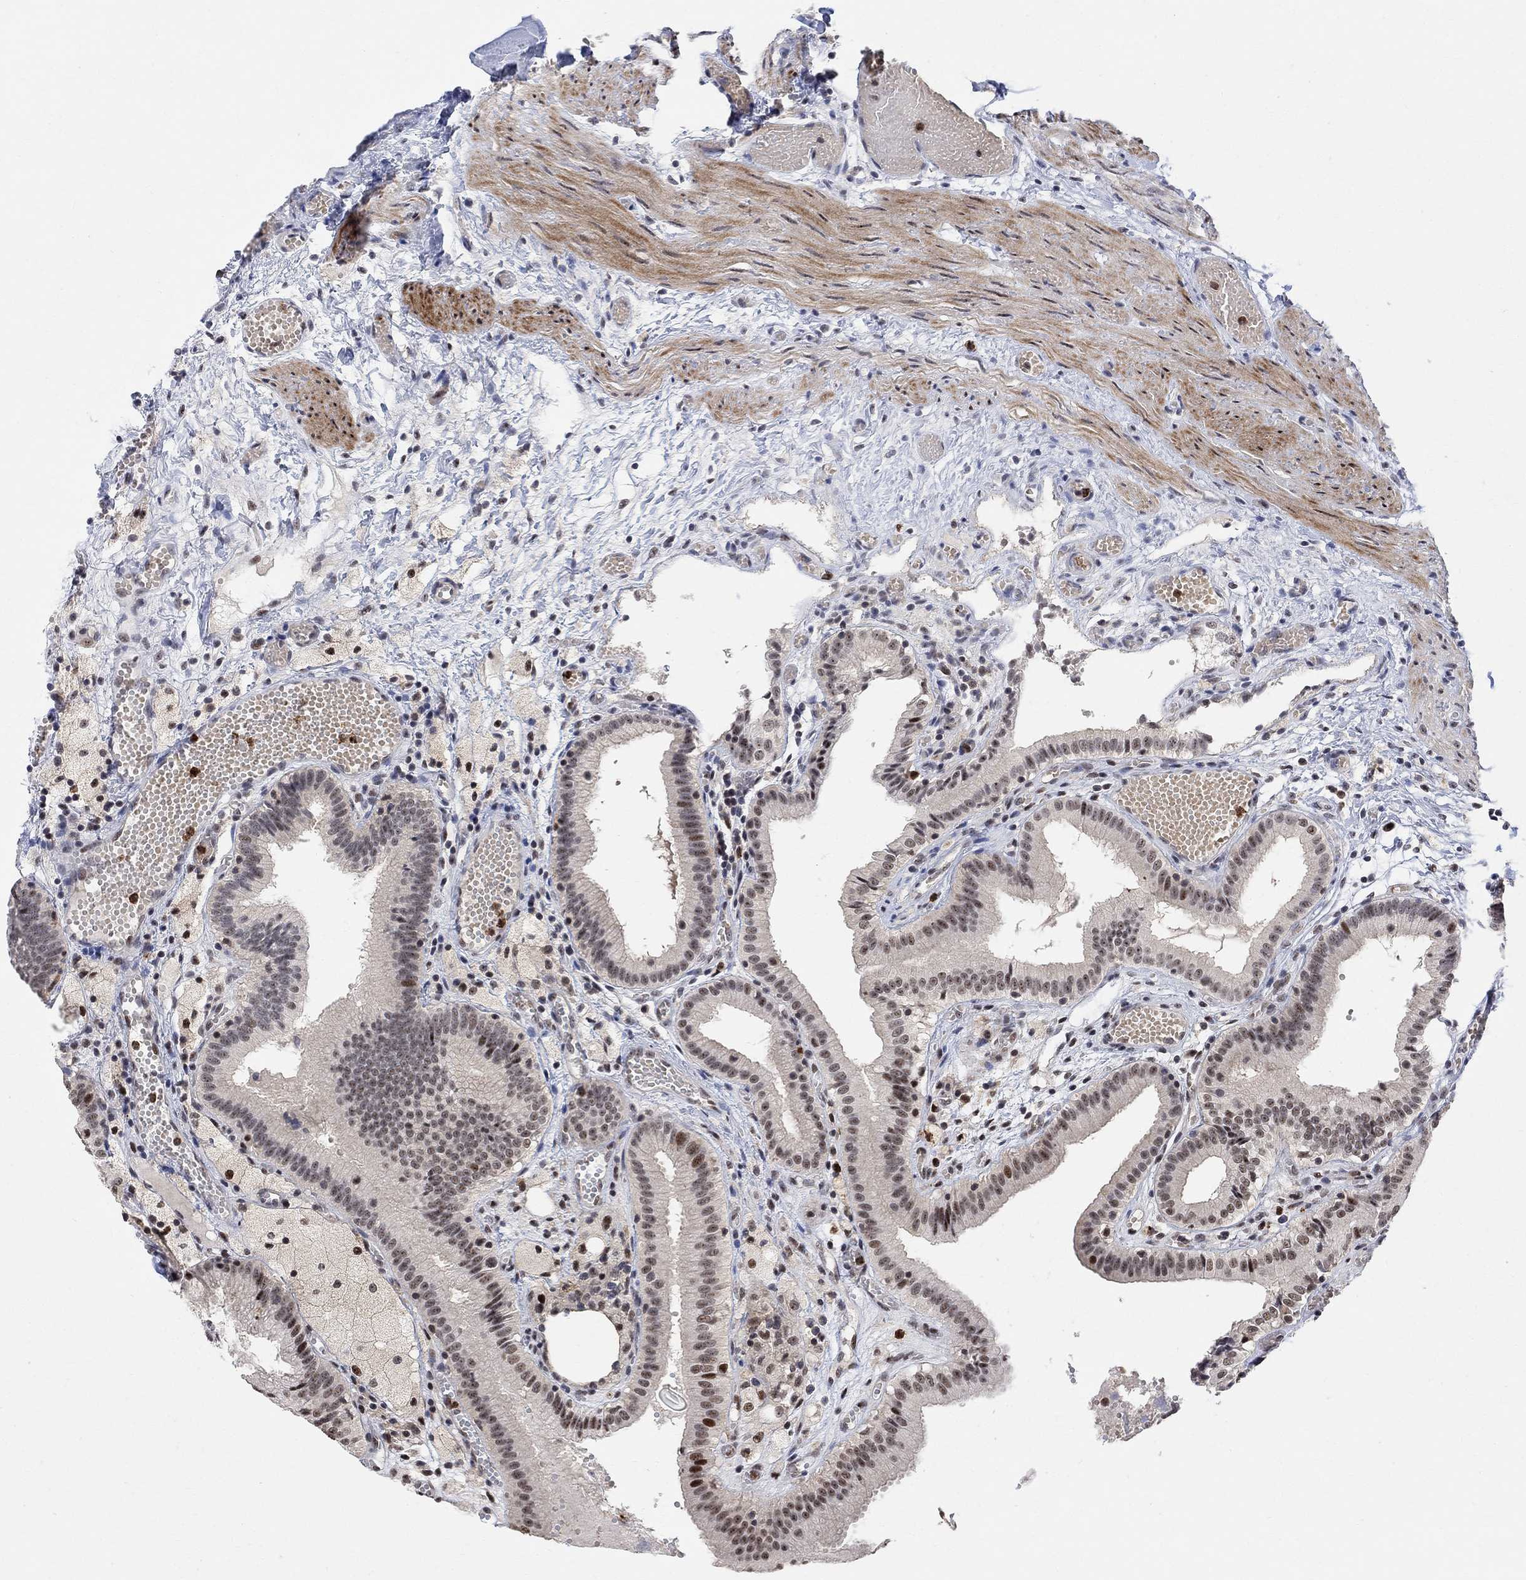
{"staining": {"intensity": "strong", "quantity": "<25%", "location": "nuclear"}, "tissue": "gallbladder", "cell_type": "Glandular cells", "image_type": "normal", "snomed": [{"axis": "morphology", "description": "Normal tissue, NOS"}, {"axis": "topography", "description": "Gallbladder"}], "caption": "Immunohistochemistry (IHC) image of unremarkable gallbladder: human gallbladder stained using IHC reveals medium levels of strong protein expression localized specifically in the nuclear of glandular cells, appearing as a nuclear brown color.", "gene": "E4F1", "patient": {"sex": "female", "age": 24}}